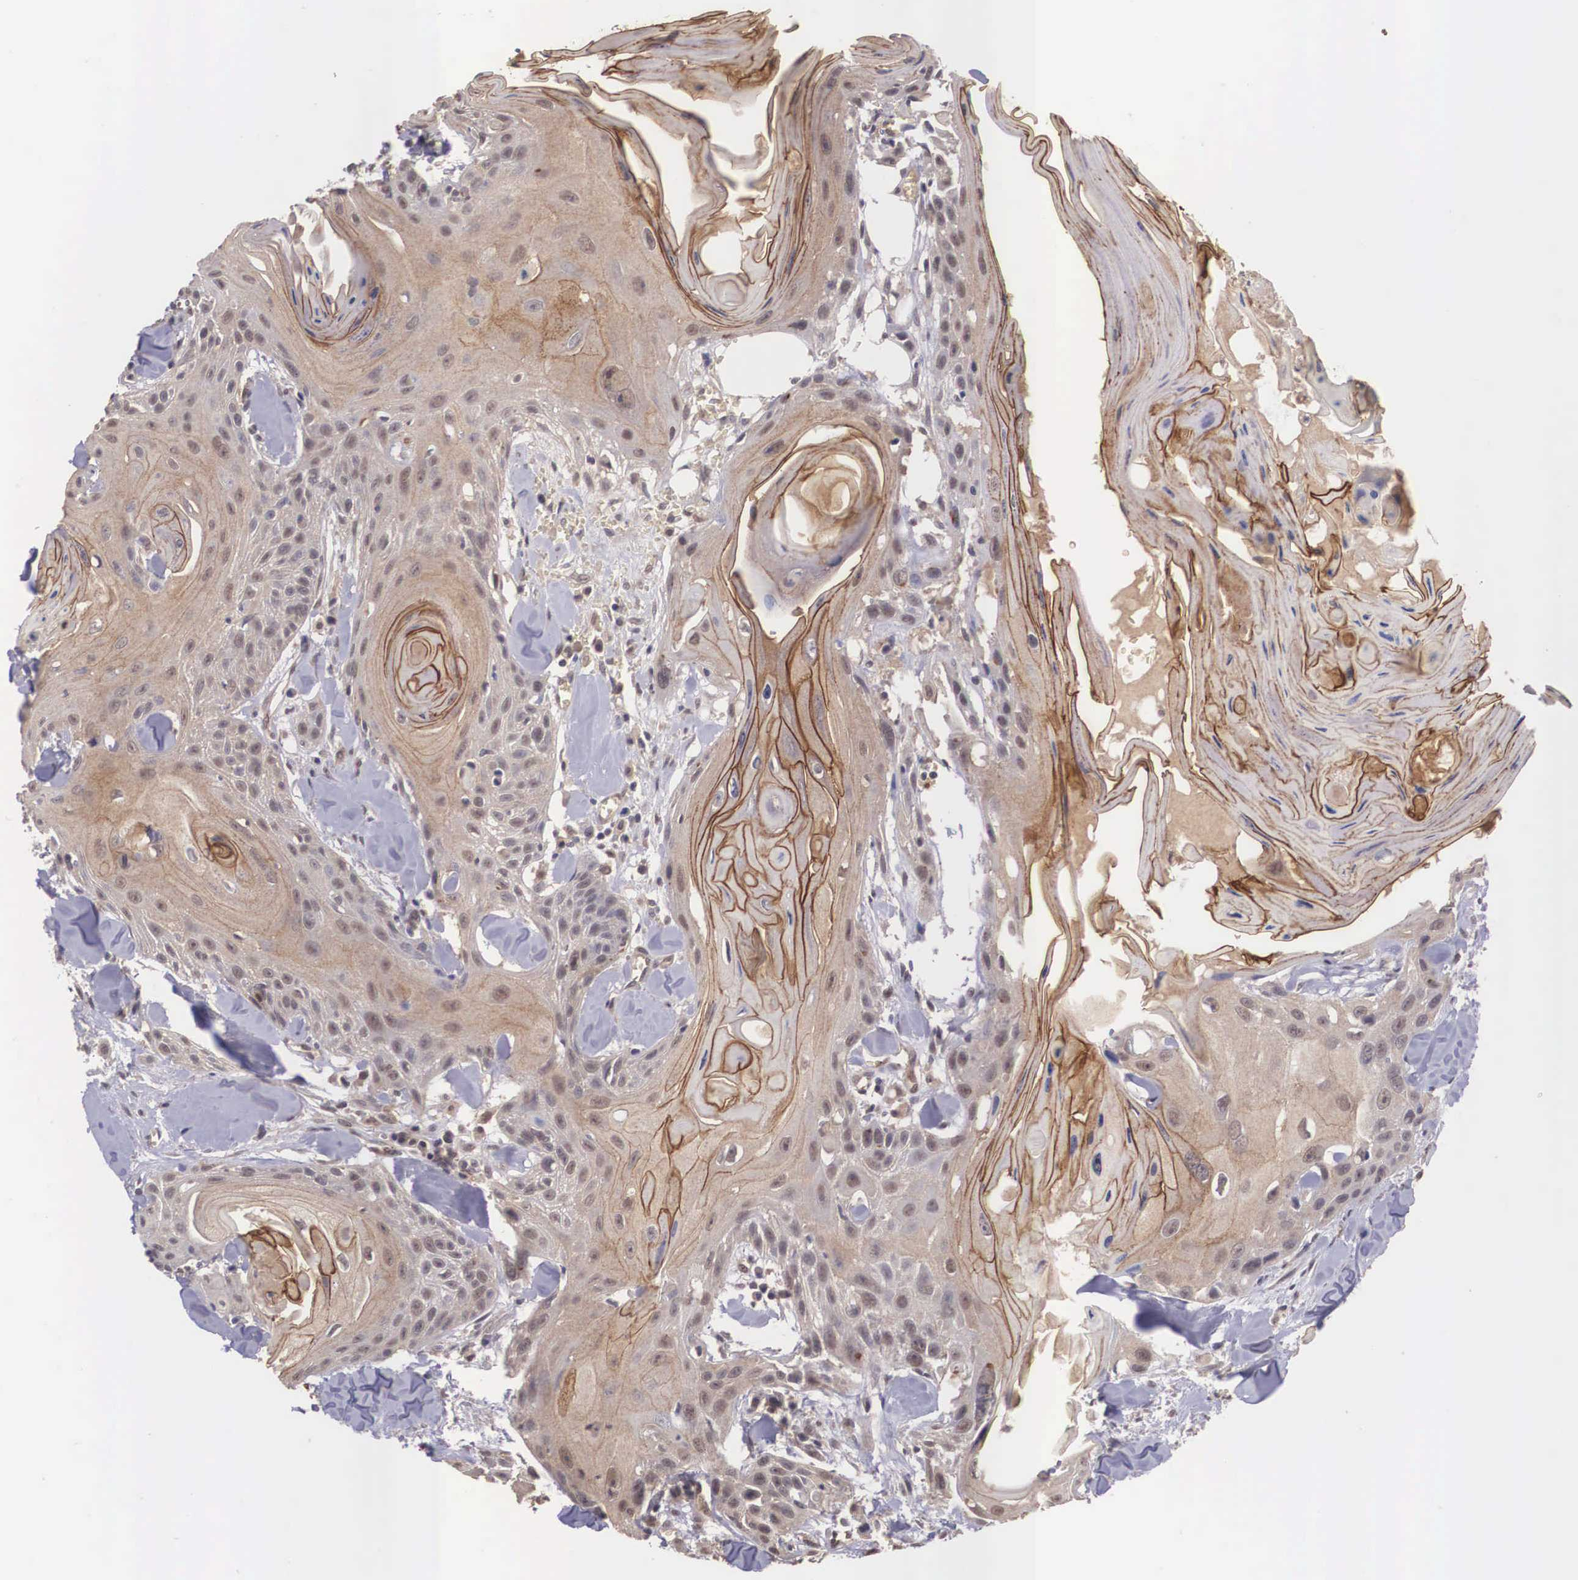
{"staining": {"intensity": "weak", "quantity": ">75%", "location": "cytoplasmic/membranous"}, "tissue": "head and neck cancer", "cell_type": "Tumor cells", "image_type": "cancer", "snomed": [{"axis": "morphology", "description": "Squamous cell carcinoma, NOS"}, {"axis": "morphology", "description": "Squamous cell carcinoma, metastatic, NOS"}, {"axis": "topography", "description": "Lymph node"}, {"axis": "topography", "description": "Salivary gland"}, {"axis": "topography", "description": "Head-Neck"}], "caption": "A high-resolution histopathology image shows IHC staining of head and neck cancer (squamous cell carcinoma), which exhibits weak cytoplasmic/membranous positivity in about >75% of tumor cells.", "gene": "VASH1", "patient": {"sex": "female", "age": 74}}